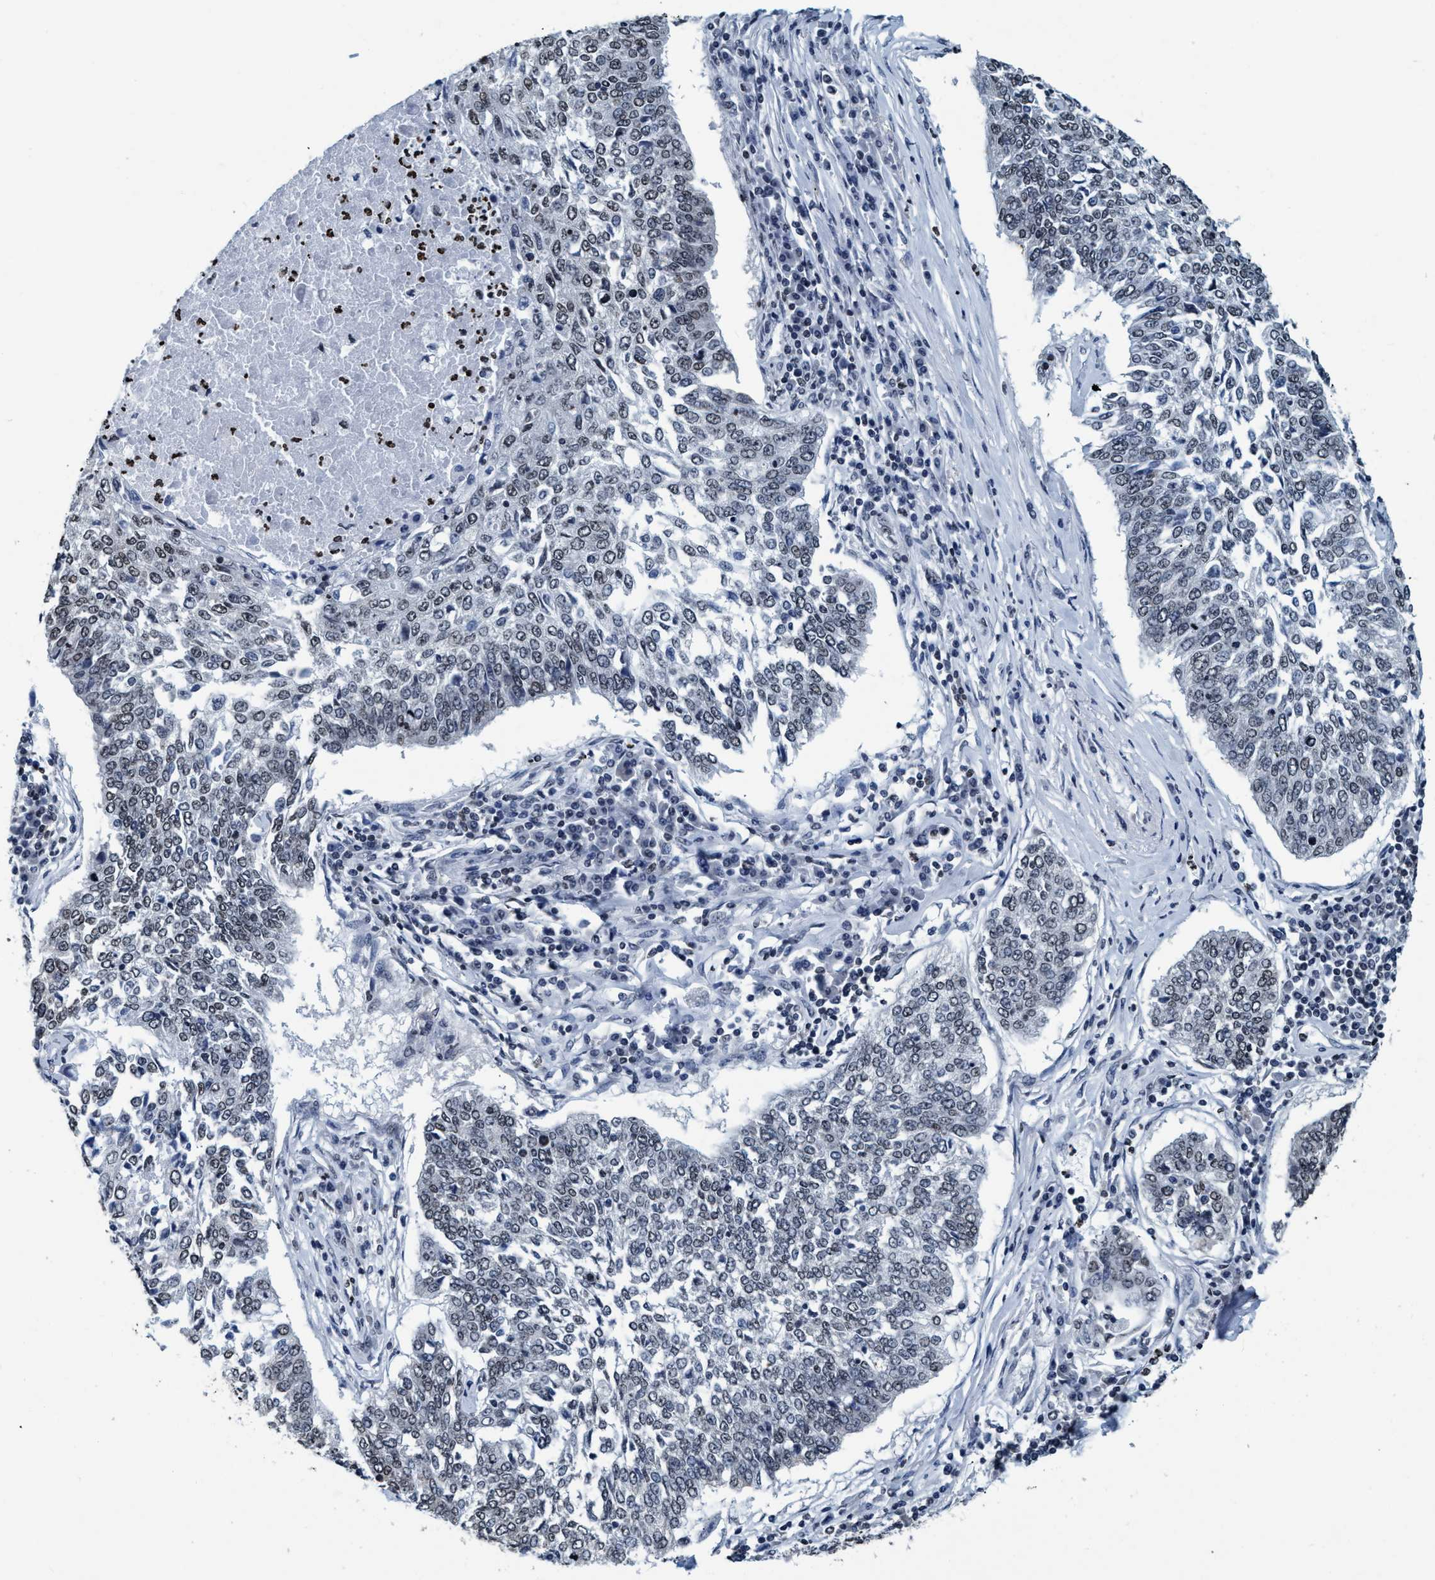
{"staining": {"intensity": "weak", "quantity": "<25%", "location": "nuclear"}, "tissue": "lung cancer", "cell_type": "Tumor cells", "image_type": "cancer", "snomed": [{"axis": "morphology", "description": "Normal tissue, NOS"}, {"axis": "morphology", "description": "Squamous cell carcinoma, NOS"}, {"axis": "topography", "description": "Cartilage tissue"}, {"axis": "topography", "description": "Bronchus"}, {"axis": "topography", "description": "Lung"}], "caption": "Photomicrograph shows no significant protein positivity in tumor cells of squamous cell carcinoma (lung).", "gene": "CCNE2", "patient": {"sex": "female", "age": 49}}